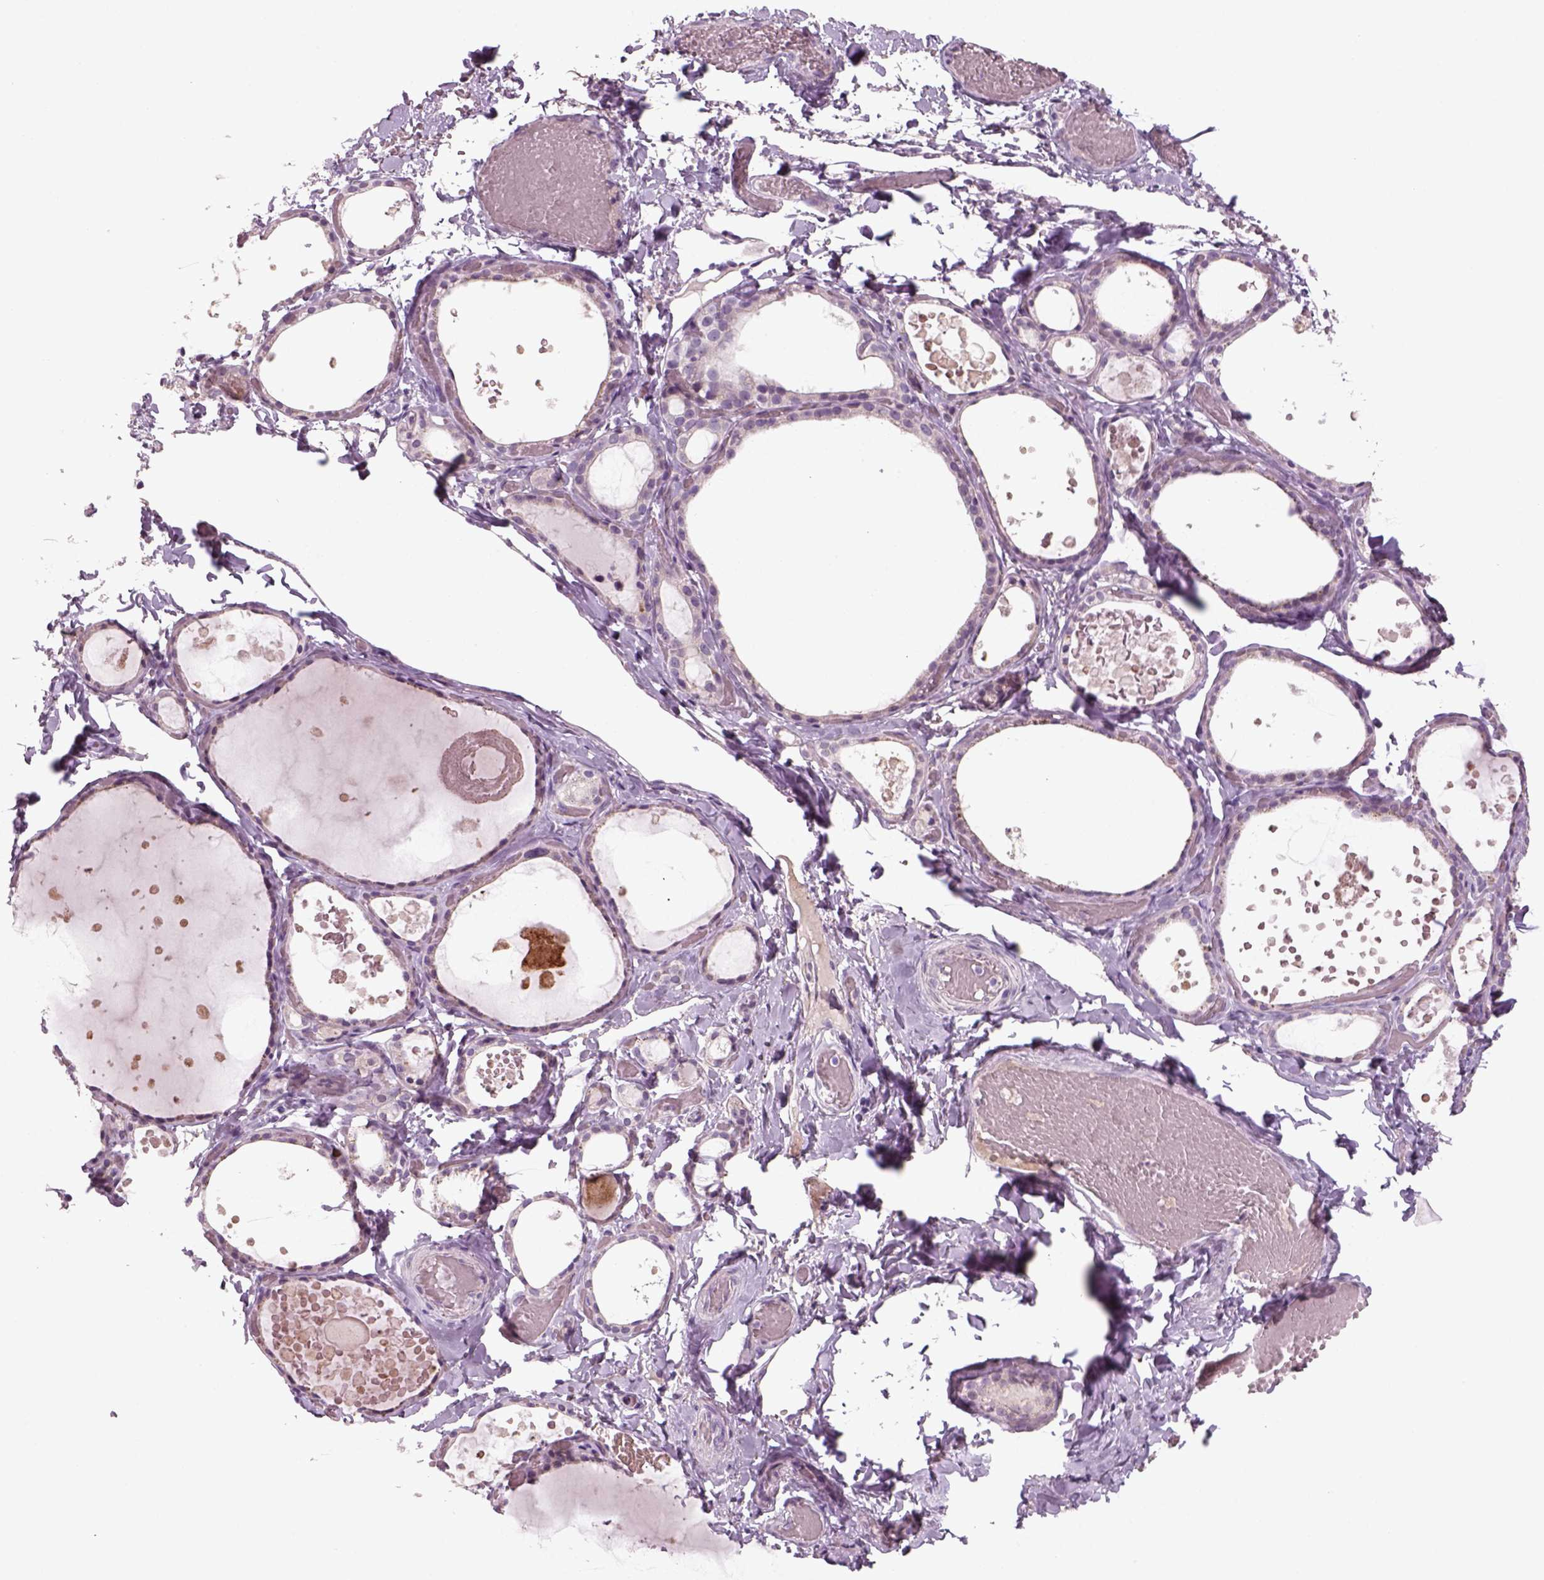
{"staining": {"intensity": "negative", "quantity": "none", "location": "none"}, "tissue": "thyroid gland", "cell_type": "Glandular cells", "image_type": "normal", "snomed": [{"axis": "morphology", "description": "Normal tissue, NOS"}, {"axis": "topography", "description": "Thyroid gland"}], "caption": "Immunohistochemistry (IHC) of normal human thyroid gland shows no staining in glandular cells.", "gene": "PENK", "patient": {"sex": "female", "age": 56}}